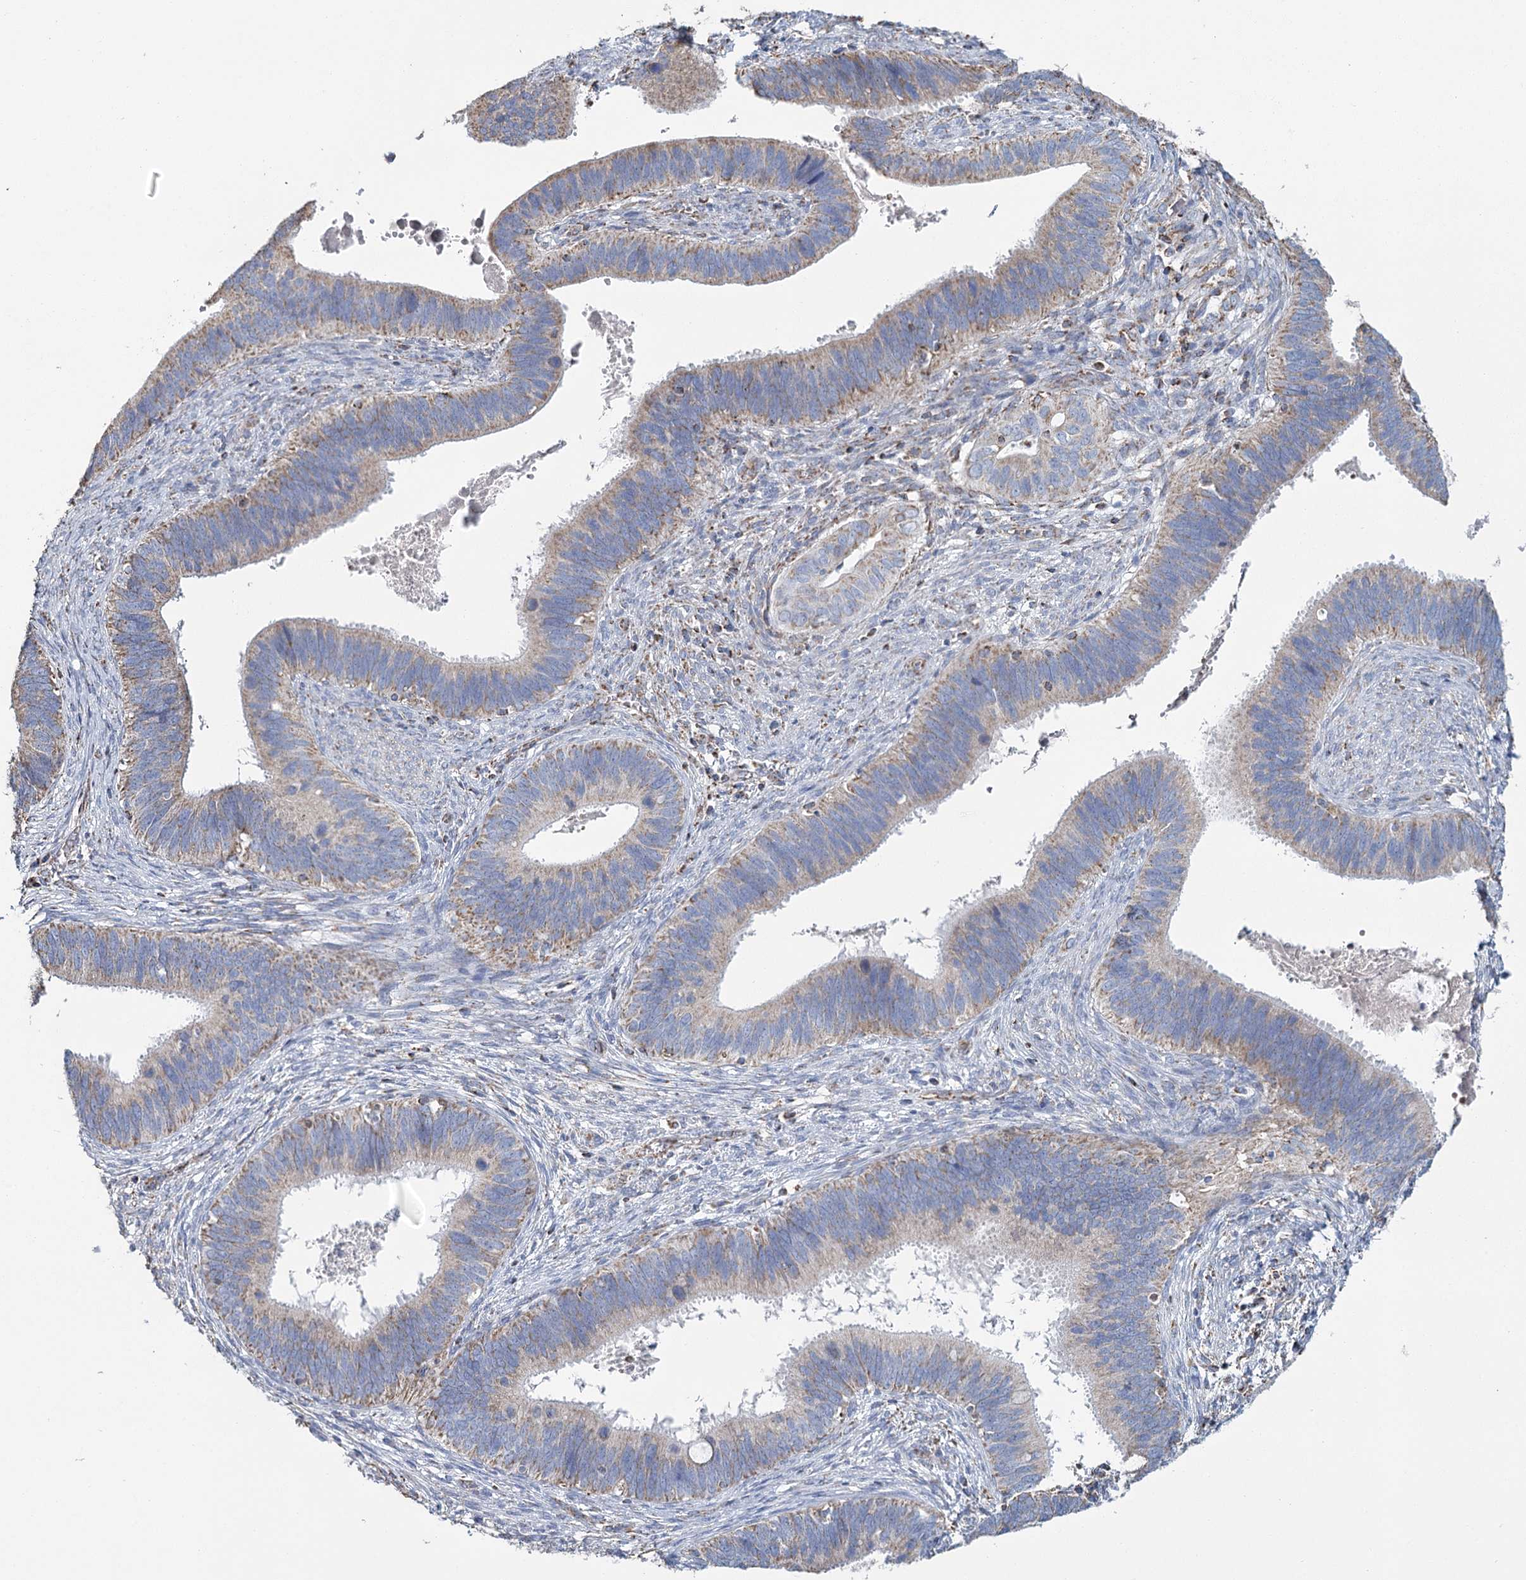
{"staining": {"intensity": "weak", "quantity": "25%-75%", "location": "cytoplasmic/membranous"}, "tissue": "cervical cancer", "cell_type": "Tumor cells", "image_type": "cancer", "snomed": [{"axis": "morphology", "description": "Adenocarcinoma, NOS"}, {"axis": "topography", "description": "Cervix"}], "caption": "Cervical cancer (adenocarcinoma) was stained to show a protein in brown. There is low levels of weak cytoplasmic/membranous positivity in approximately 25%-75% of tumor cells.", "gene": "MRPL44", "patient": {"sex": "female", "age": 42}}